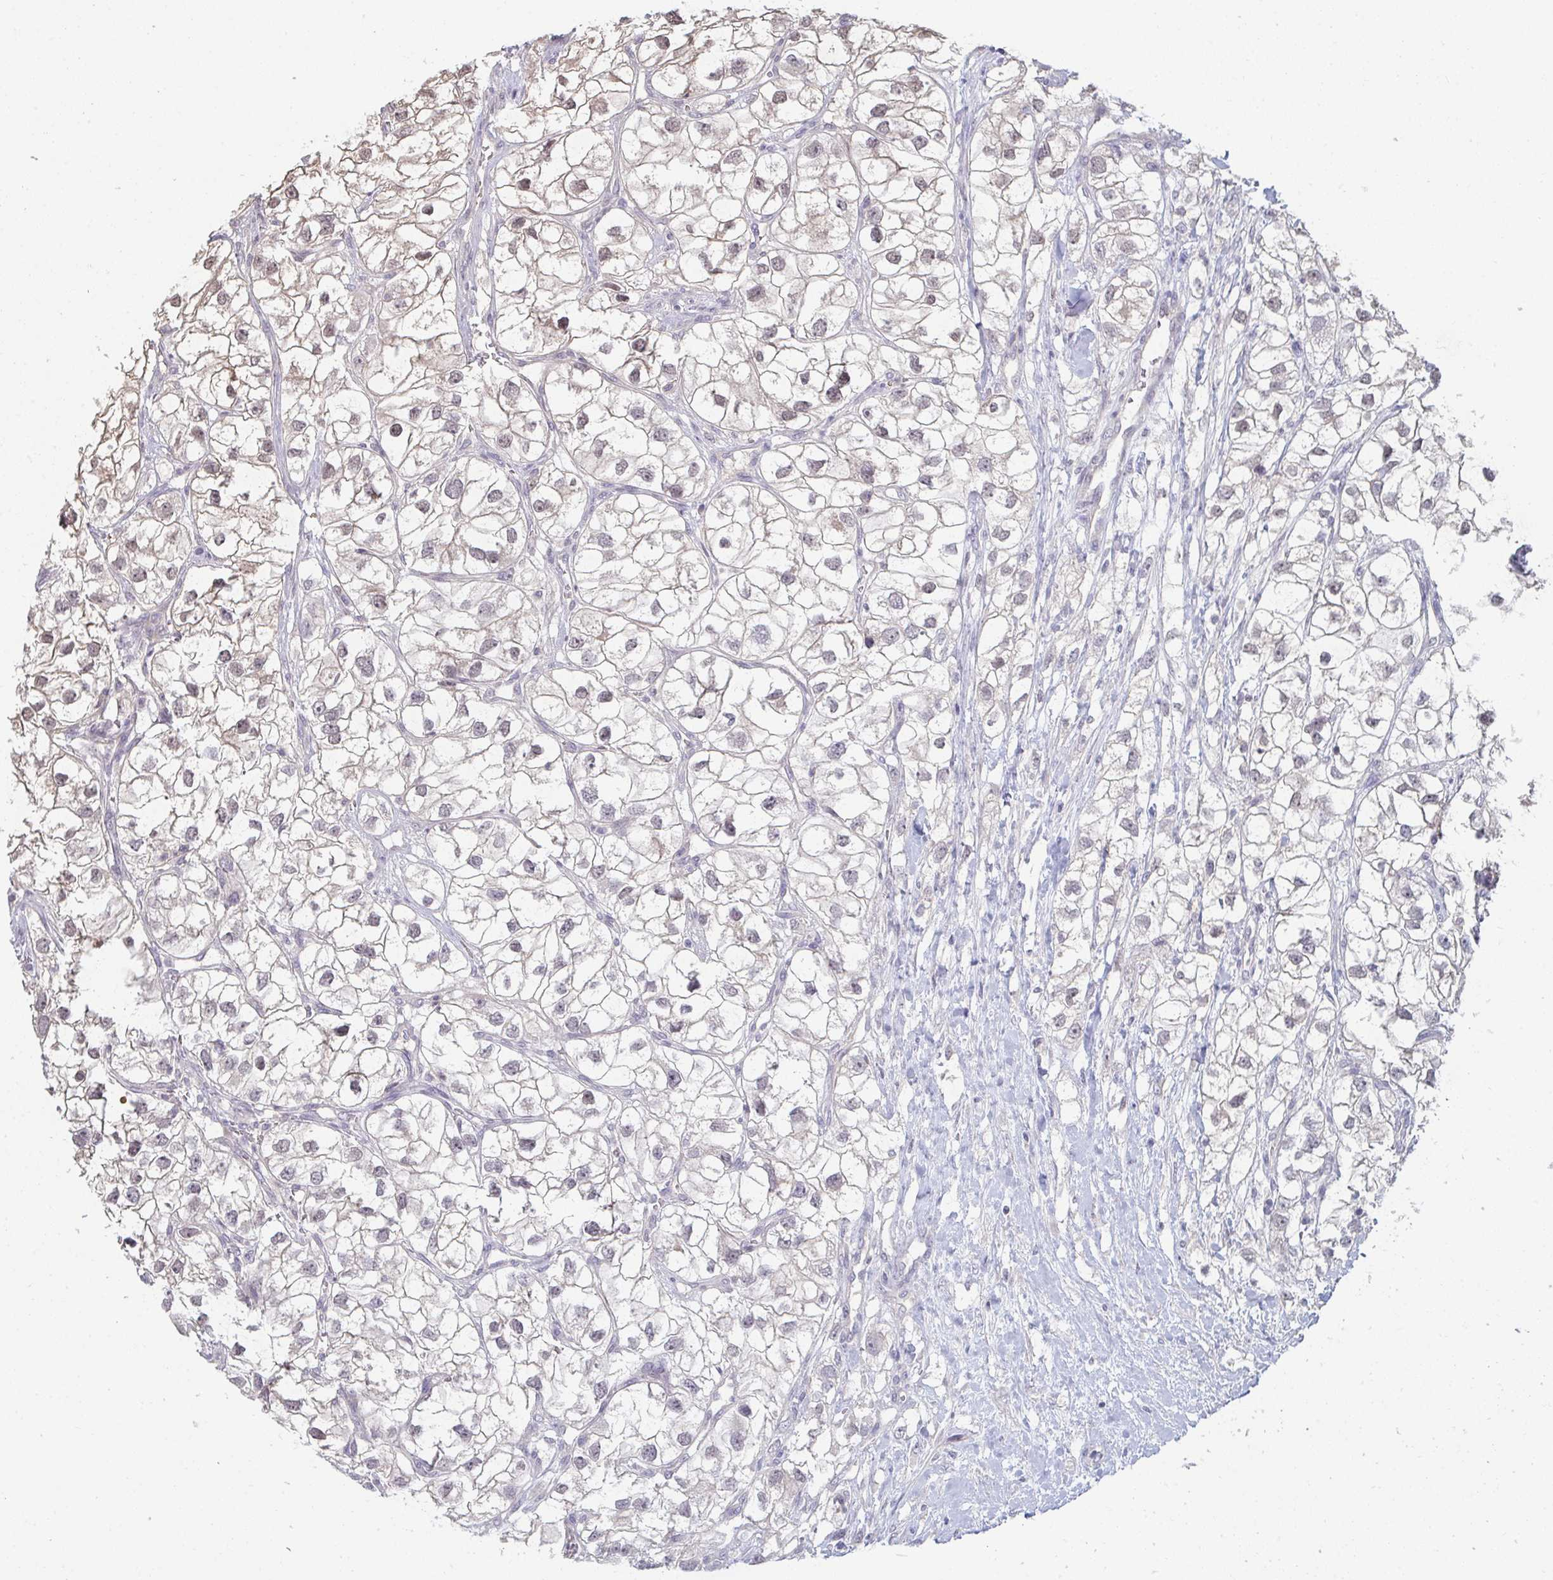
{"staining": {"intensity": "negative", "quantity": "none", "location": "none"}, "tissue": "renal cancer", "cell_type": "Tumor cells", "image_type": "cancer", "snomed": [{"axis": "morphology", "description": "Adenocarcinoma, NOS"}, {"axis": "topography", "description": "Kidney"}], "caption": "An immunohistochemistry photomicrograph of renal adenocarcinoma is shown. There is no staining in tumor cells of renal adenocarcinoma.", "gene": "ZNF214", "patient": {"sex": "male", "age": 59}}